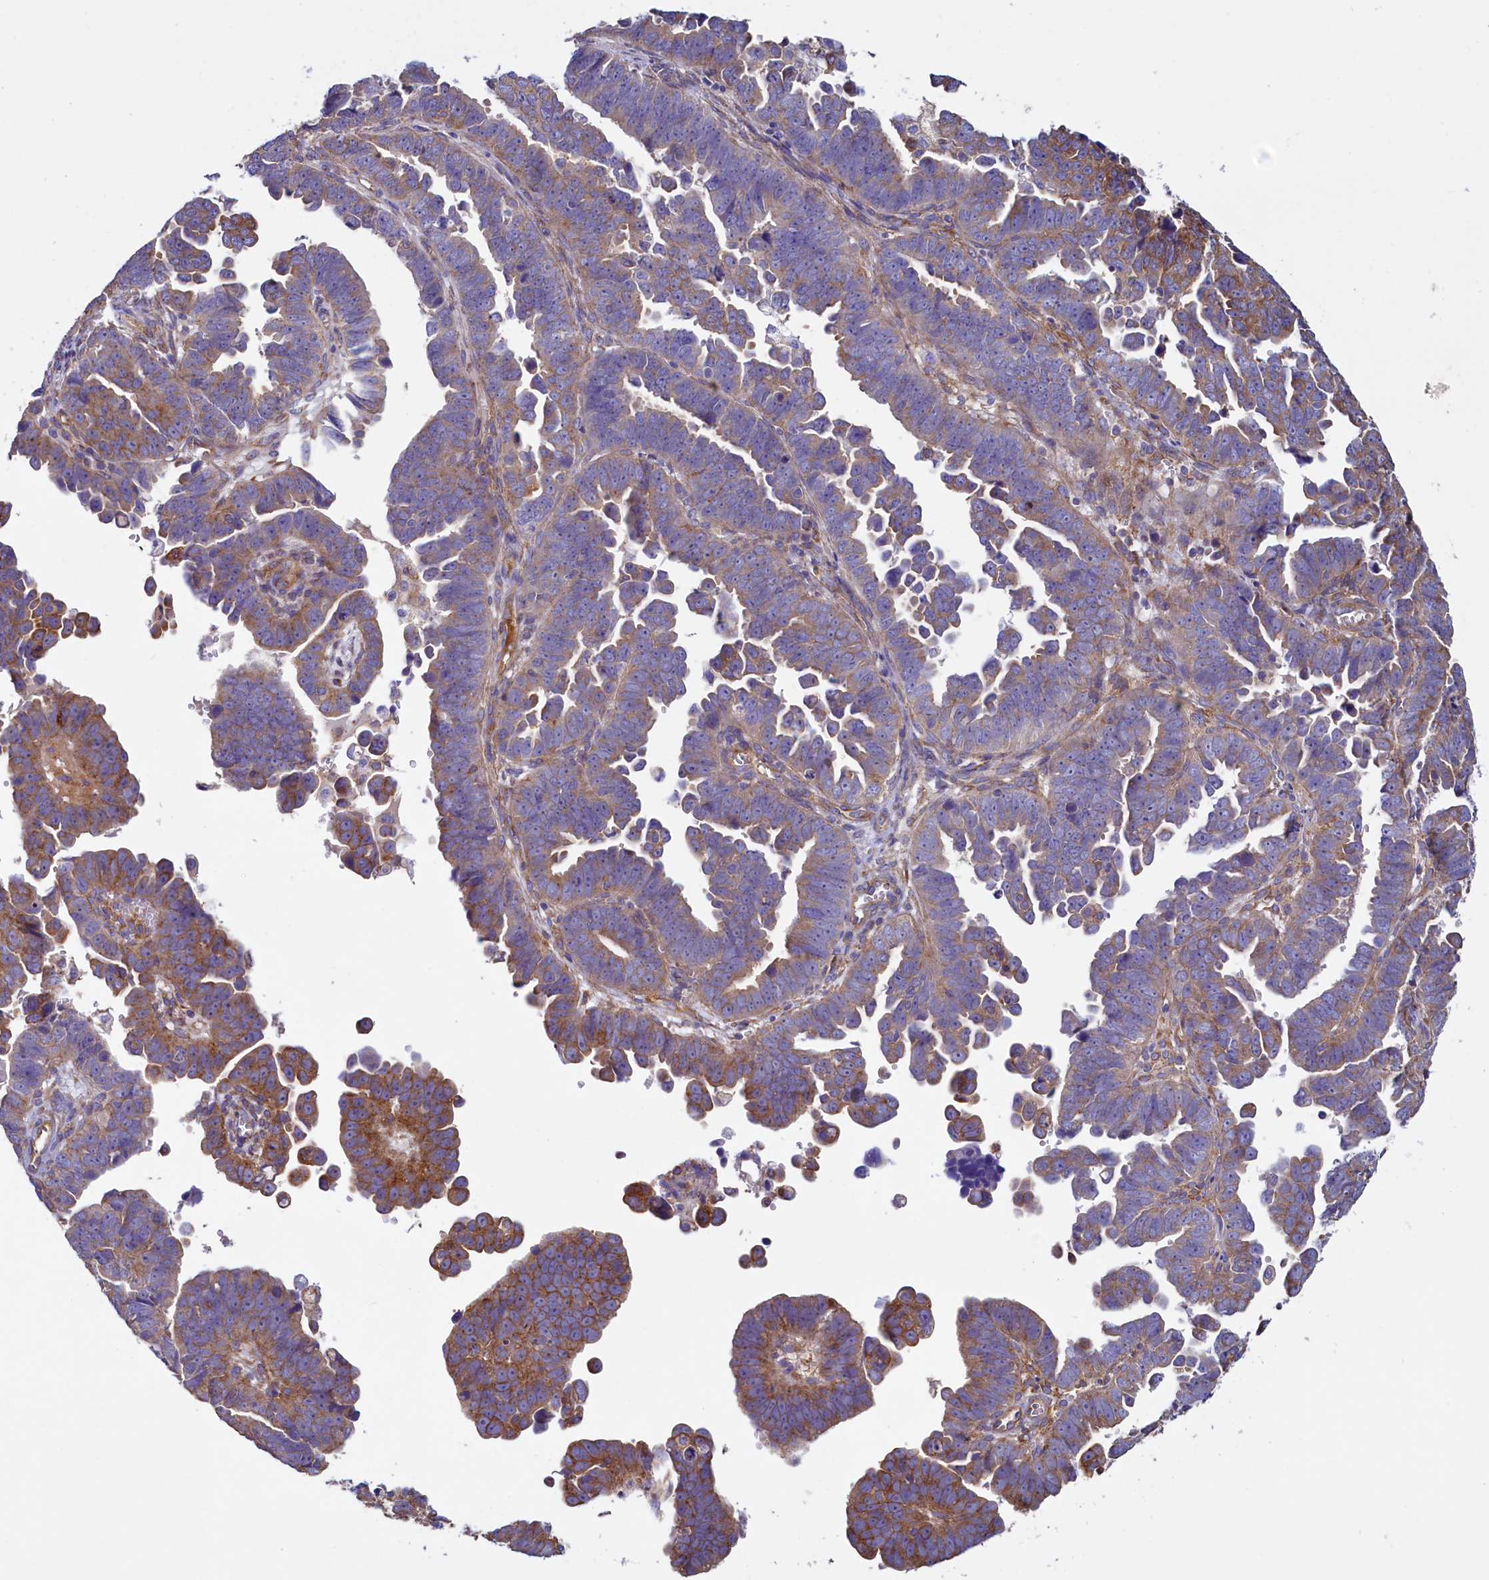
{"staining": {"intensity": "moderate", "quantity": ">75%", "location": "cytoplasmic/membranous"}, "tissue": "endometrial cancer", "cell_type": "Tumor cells", "image_type": "cancer", "snomed": [{"axis": "morphology", "description": "Adenocarcinoma, NOS"}, {"axis": "topography", "description": "Endometrium"}], "caption": "About >75% of tumor cells in human endometrial cancer reveal moderate cytoplasmic/membranous protein positivity as visualized by brown immunohistochemical staining.", "gene": "GPR21", "patient": {"sex": "female", "age": 75}}